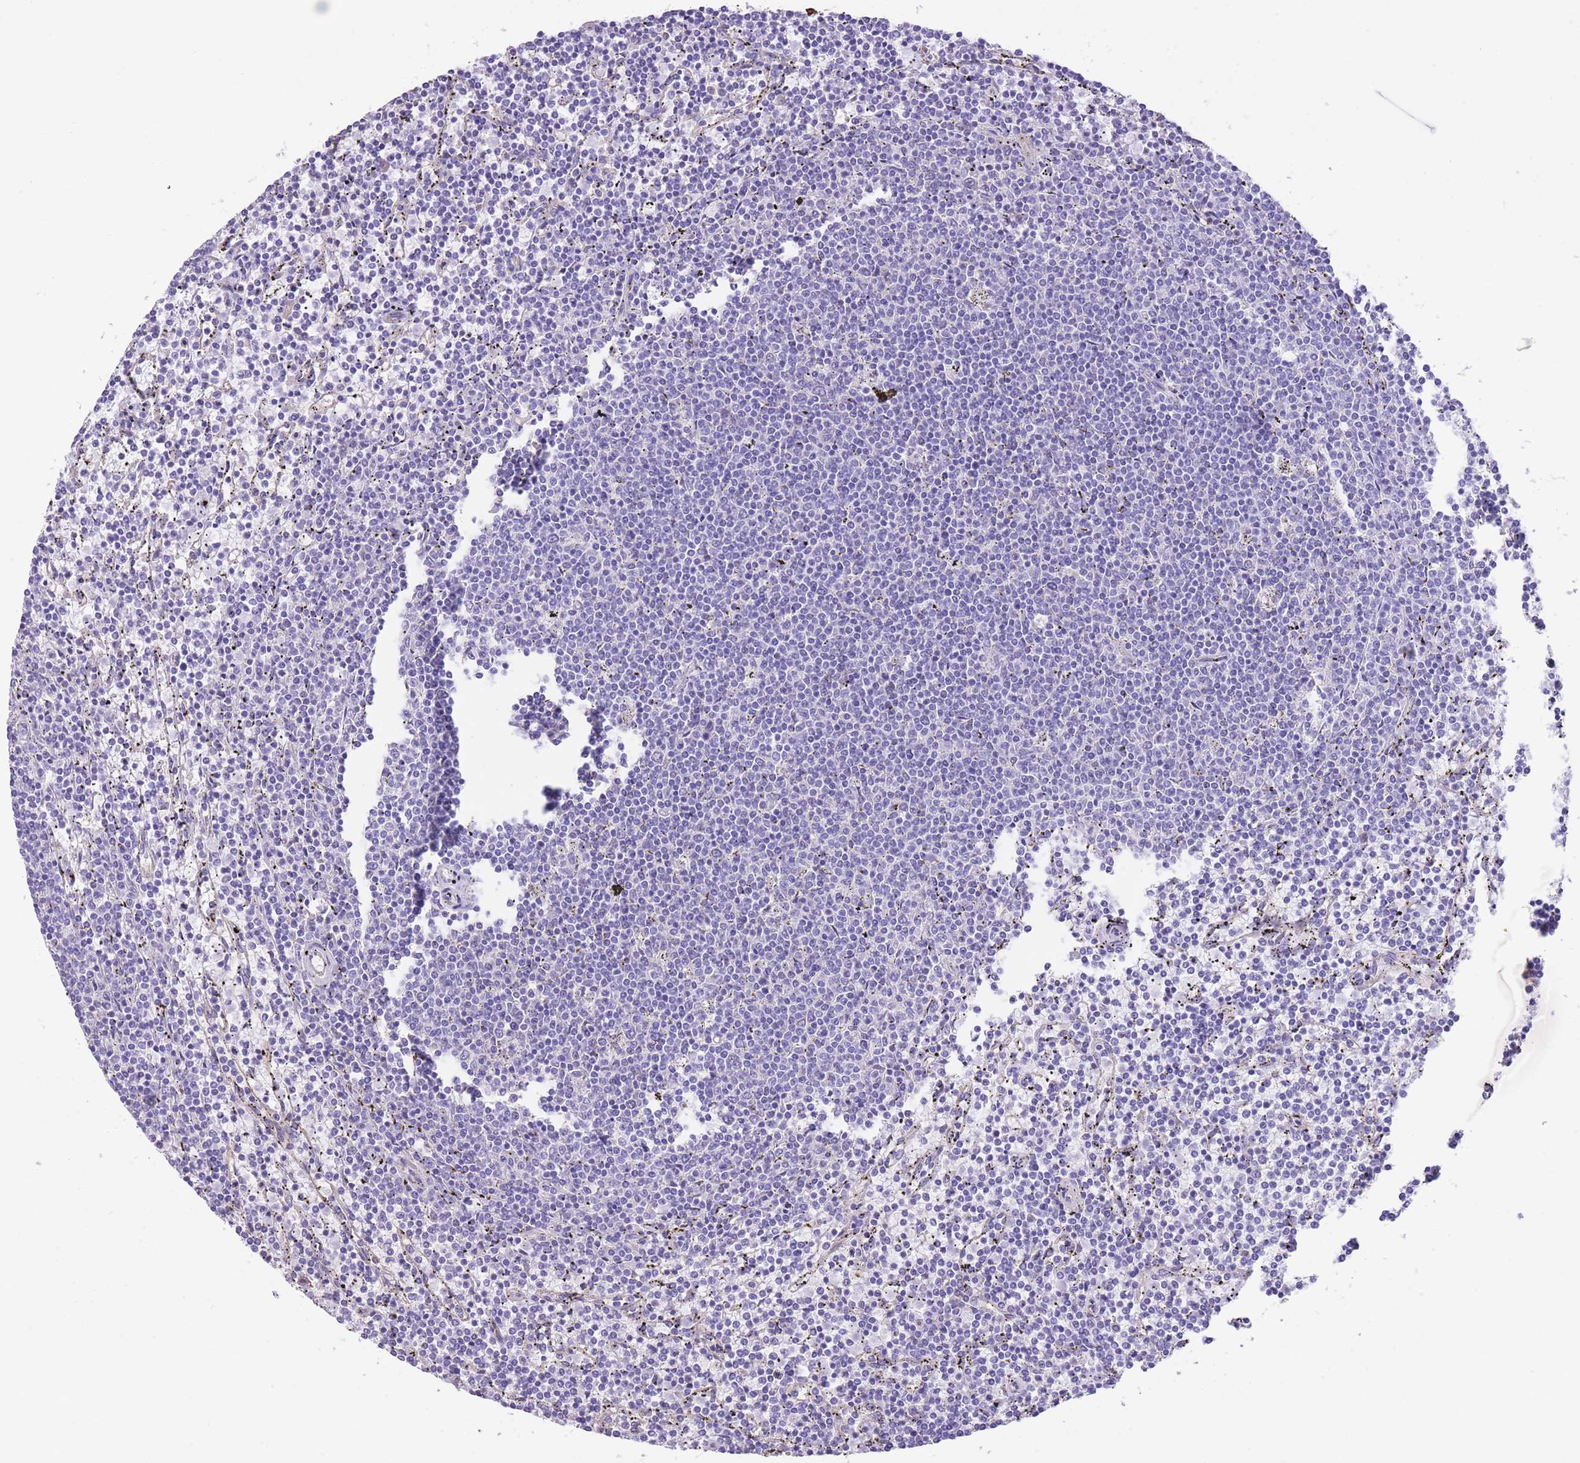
{"staining": {"intensity": "negative", "quantity": "none", "location": "none"}, "tissue": "lymphoma", "cell_type": "Tumor cells", "image_type": "cancer", "snomed": [{"axis": "morphology", "description": "Malignant lymphoma, non-Hodgkin's type, Low grade"}, {"axis": "topography", "description": "Spleen"}], "caption": "Micrograph shows no protein positivity in tumor cells of lymphoma tissue. Nuclei are stained in blue.", "gene": "RHOU", "patient": {"sex": "female", "age": 50}}